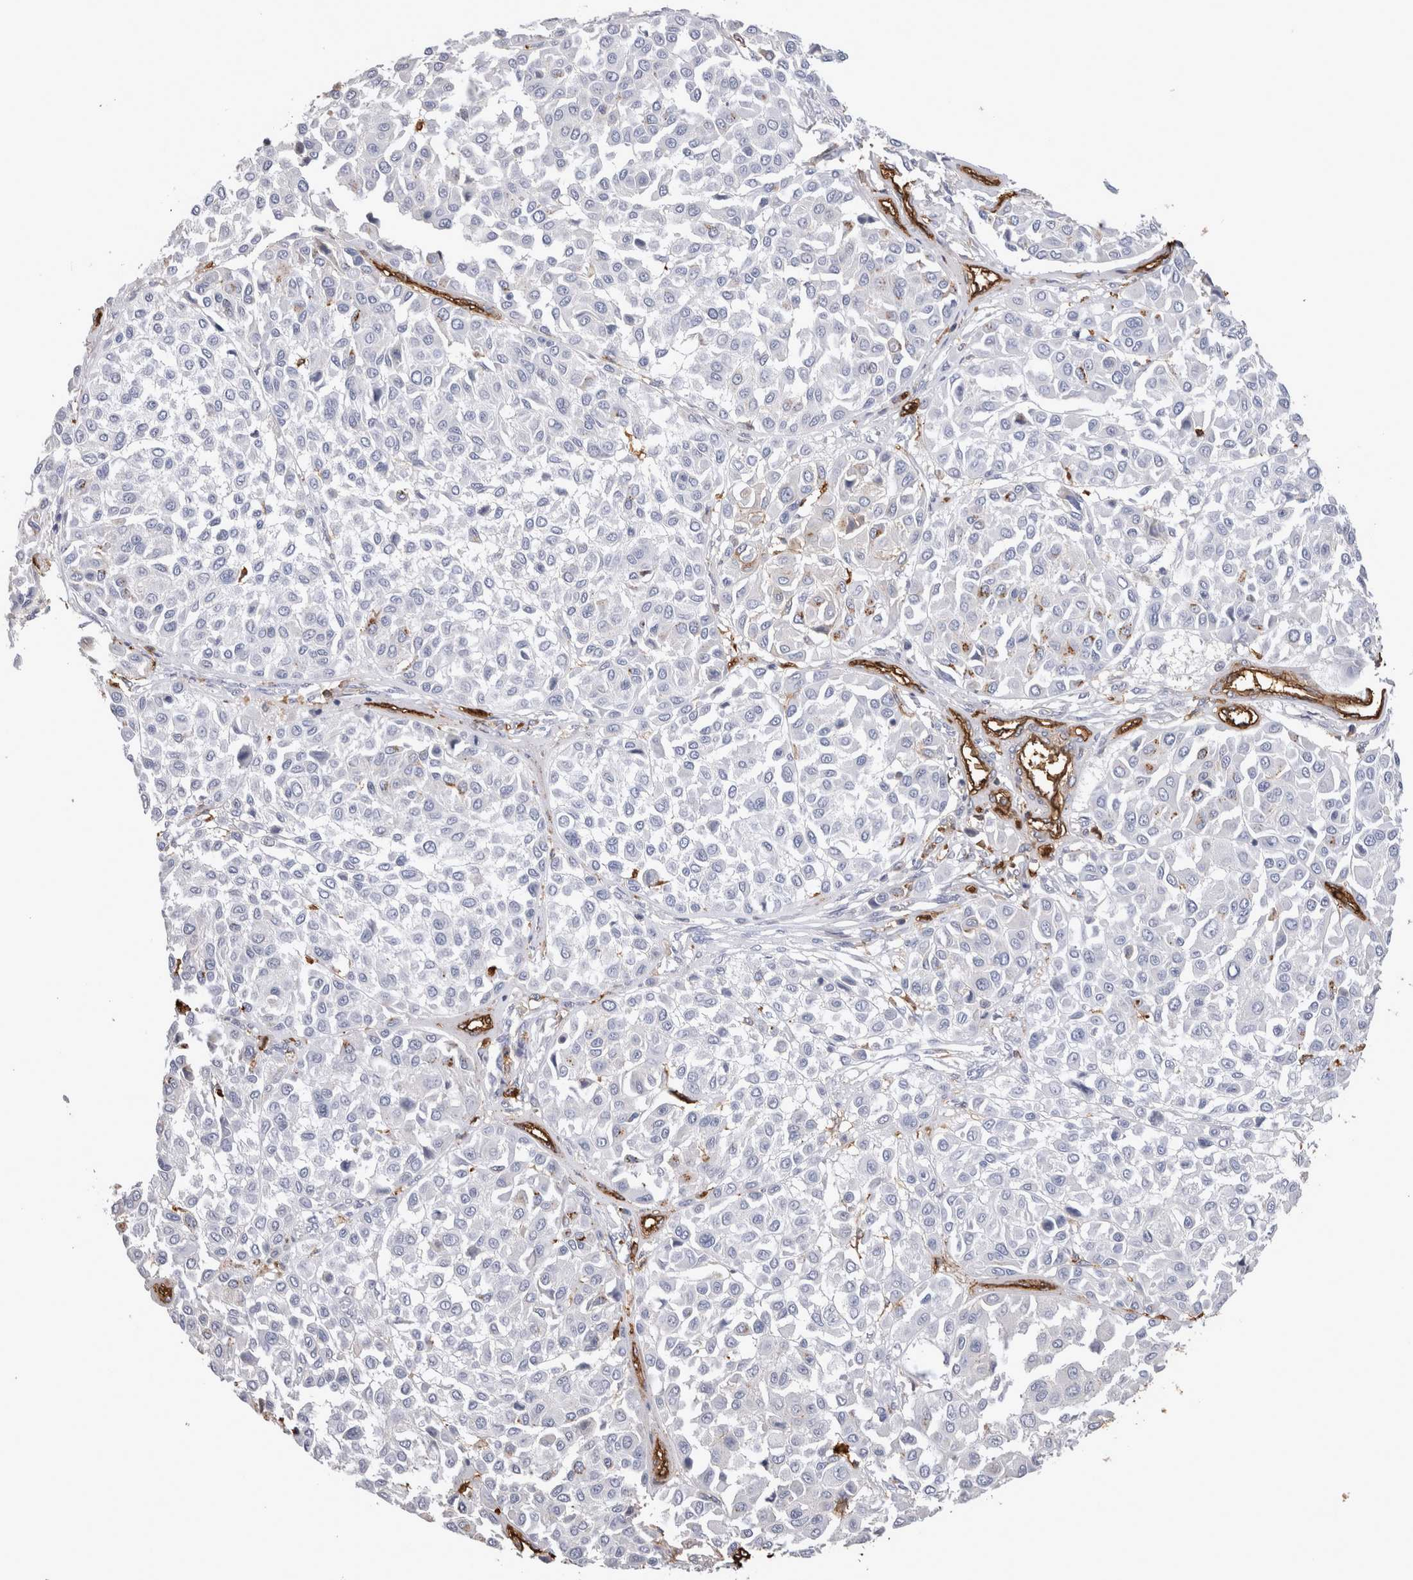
{"staining": {"intensity": "negative", "quantity": "none", "location": "none"}, "tissue": "melanoma", "cell_type": "Tumor cells", "image_type": "cancer", "snomed": [{"axis": "morphology", "description": "Malignant melanoma, Metastatic site"}, {"axis": "topography", "description": "Soft tissue"}], "caption": "Immunohistochemical staining of human malignant melanoma (metastatic site) reveals no significant staining in tumor cells. (Brightfield microscopy of DAB (3,3'-diaminobenzidine) IHC at high magnification).", "gene": "IL17RC", "patient": {"sex": "male", "age": 41}}